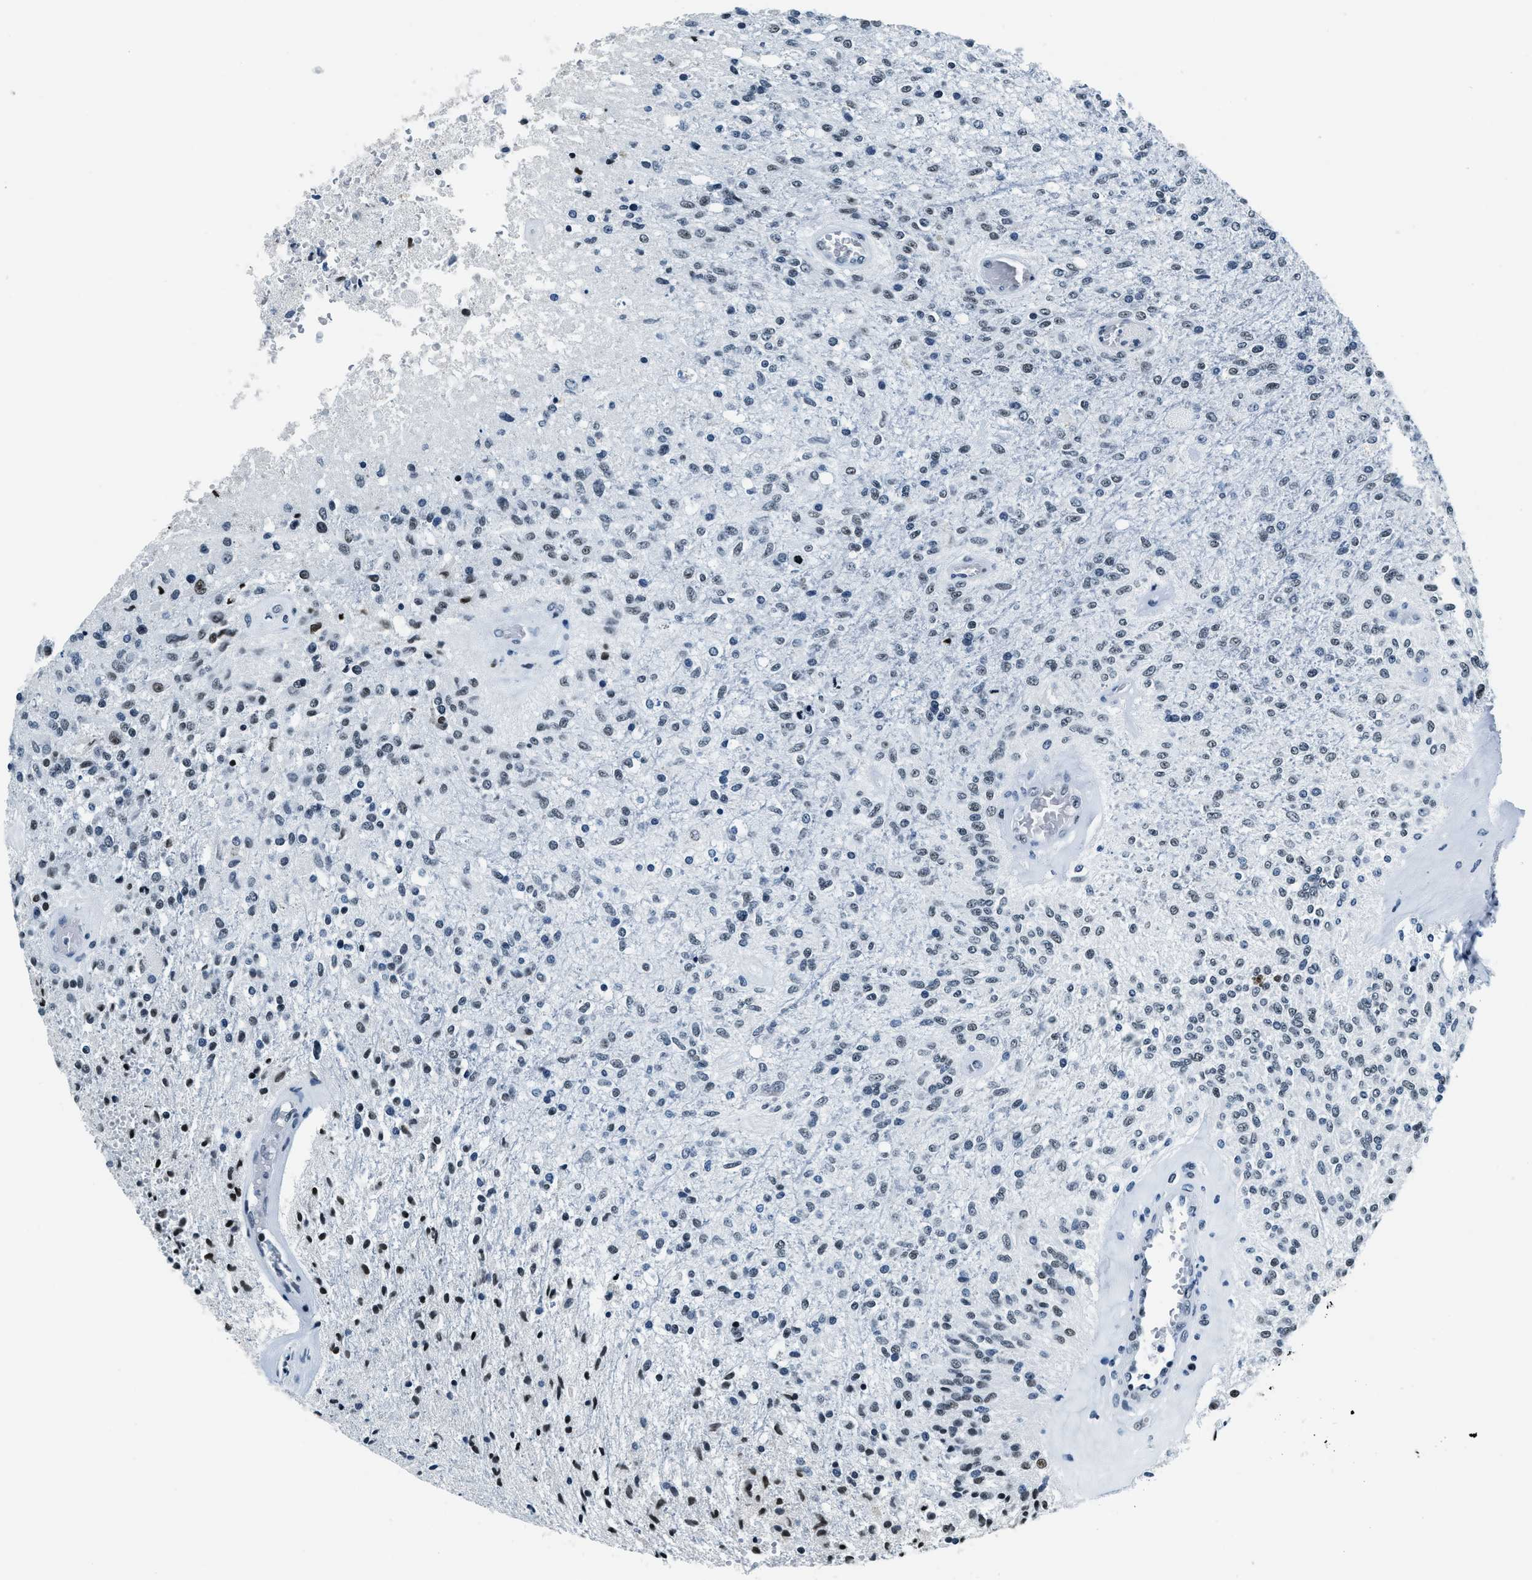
{"staining": {"intensity": "moderate", "quantity": "<25%", "location": "nuclear"}, "tissue": "glioma", "cell_type": "Tumor cells", "image_type": "cancer", "snomed": [{"axis": "morphology", "description": "Normal tissue, NOS"}, {"axis": "morphology", "description": "Glioma, malignant, High grade"}, {"axis": "topography", "description": "Cerebral cortex"}], "caption": "Moderate nuclear staining is identified in about <25% of tumor cells in malignant glioma (high-grade). The protein is shown in brown color, while the nuclei are stained blue.", "gene": "TOP1", "patient": {"sex": "male", "age": 77}}